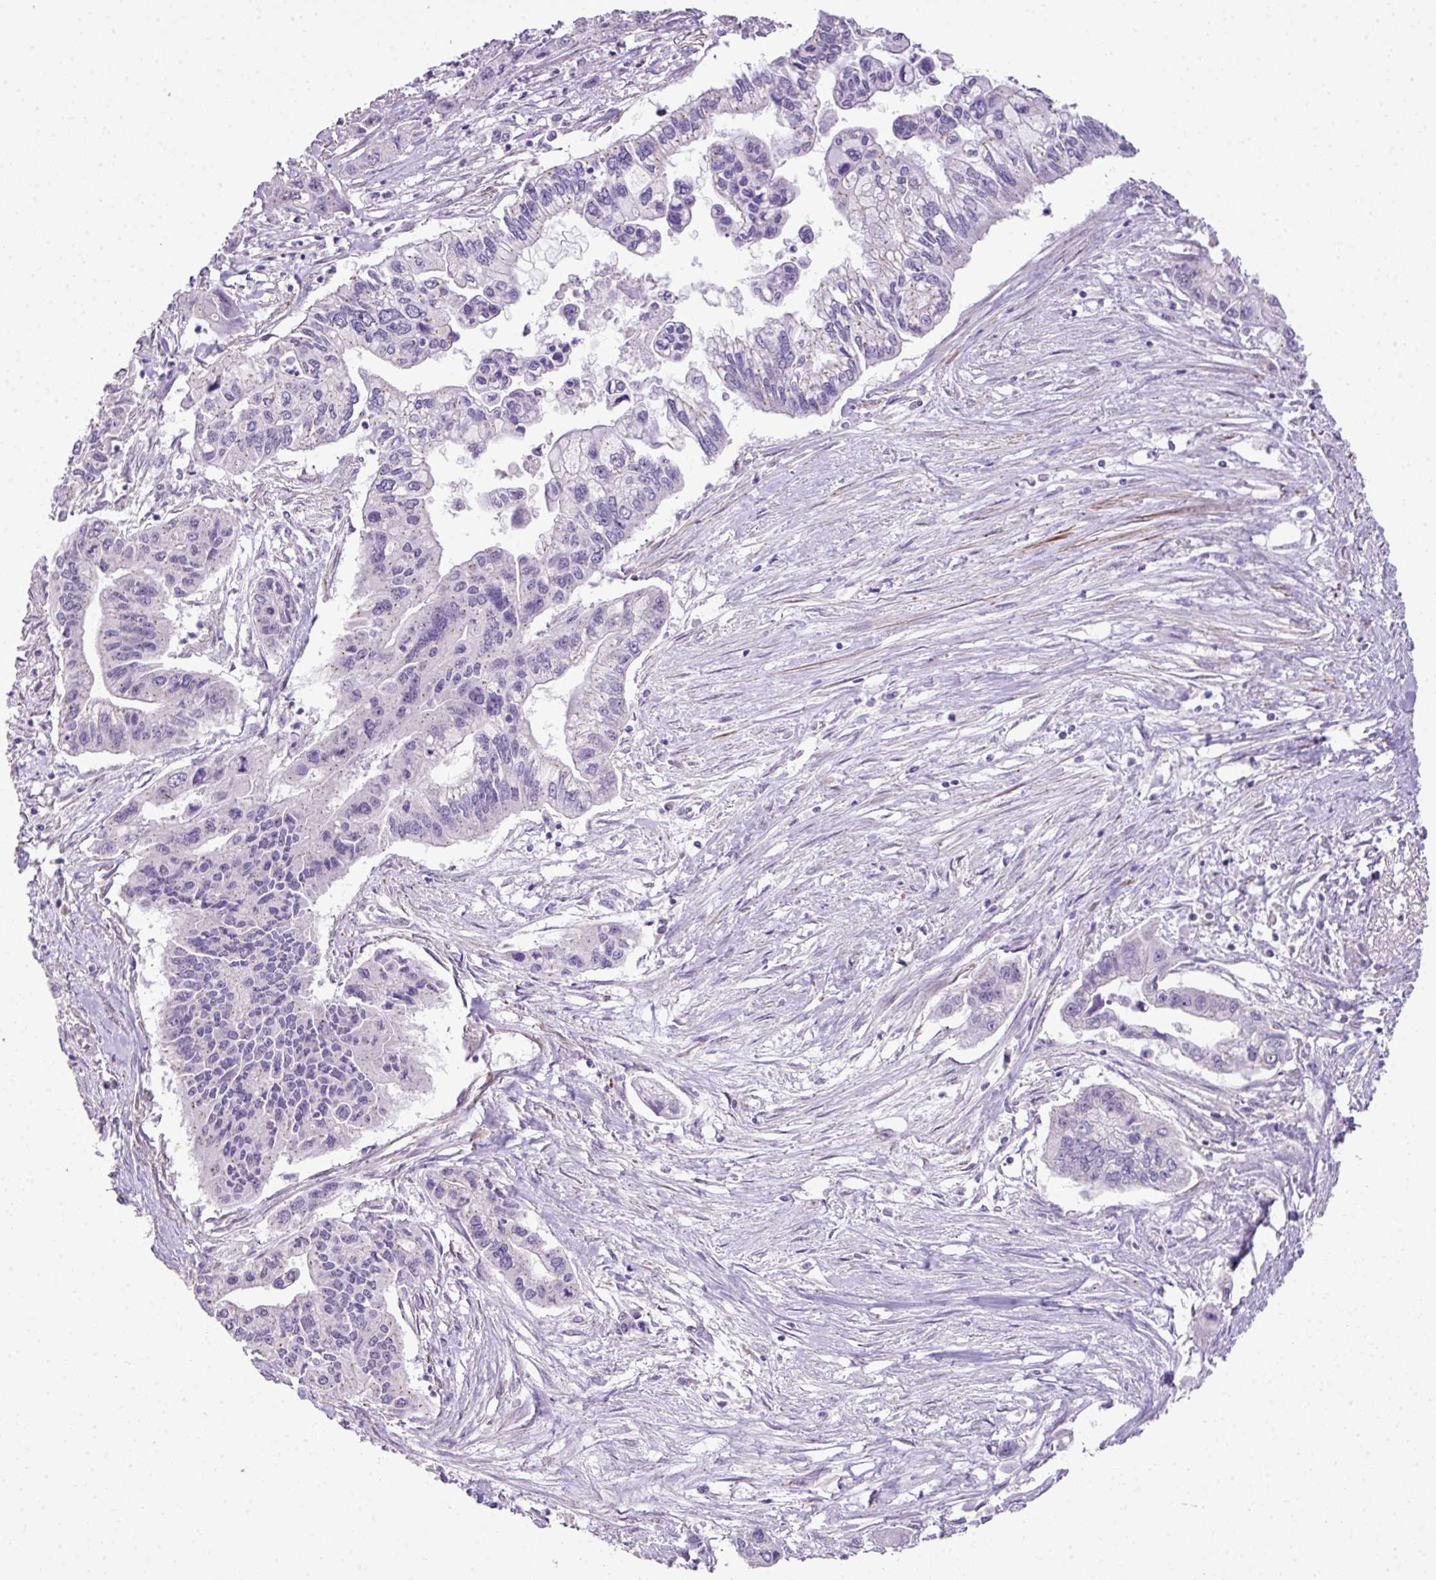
{"staining": {"intensity": "negative", "quantity": "none", "location": "none"}, "tissue": "pancreatic cancer", "cell_type": "Tumor cells", "image_type": "cancer", "snomed": [{"axis": "morphology", "description": "Adenocarcinoma, NOS"}, {"axis": "topography", "description": "Pancreas"}], "caption": "A histopathology image of adenocarcinoma (pancreatic) stained for a protein exhibits no brown staining in tumor cells.", "gene": "DIP2A", "patient": {"sex": "male", "age": 62}}